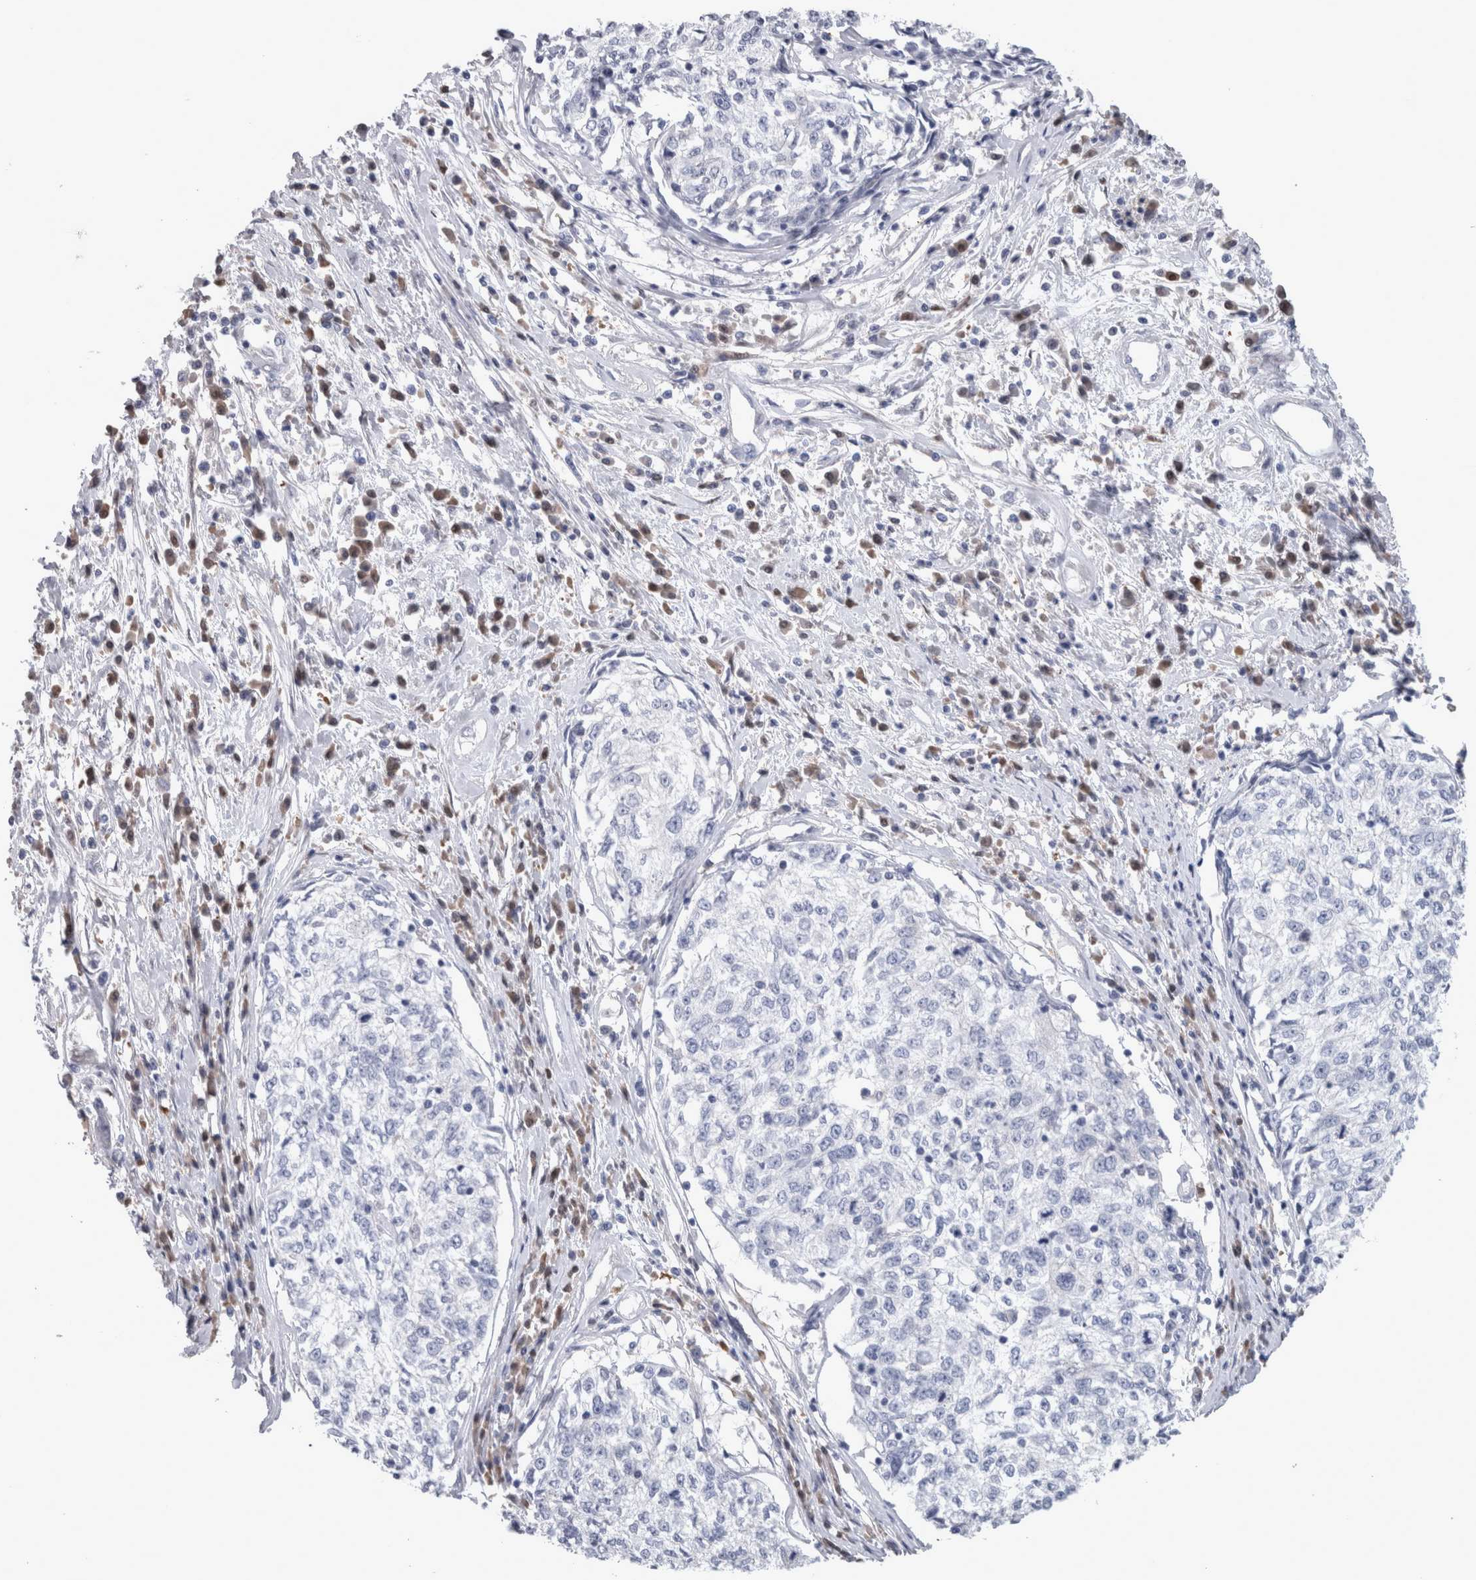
{"staining": {"intensity": "negative", "quantity": "none", "location": "none"}, "tissue": "cervical cancer", "cell_type": "Tumor cells", "image_type": "cancer", "snomed": [{"axis": "morphology", "description": "Squamous cell carcinoma, NOS"}, {"axis": "topography", "description": "Cervix"}], "caption": "Photomicrograph shows no protein staining in tumor cells of squamous cell carcinoma (cervical) tissue.", "gene": "CA8", "patient": {"sex": "female", "age": 57}}